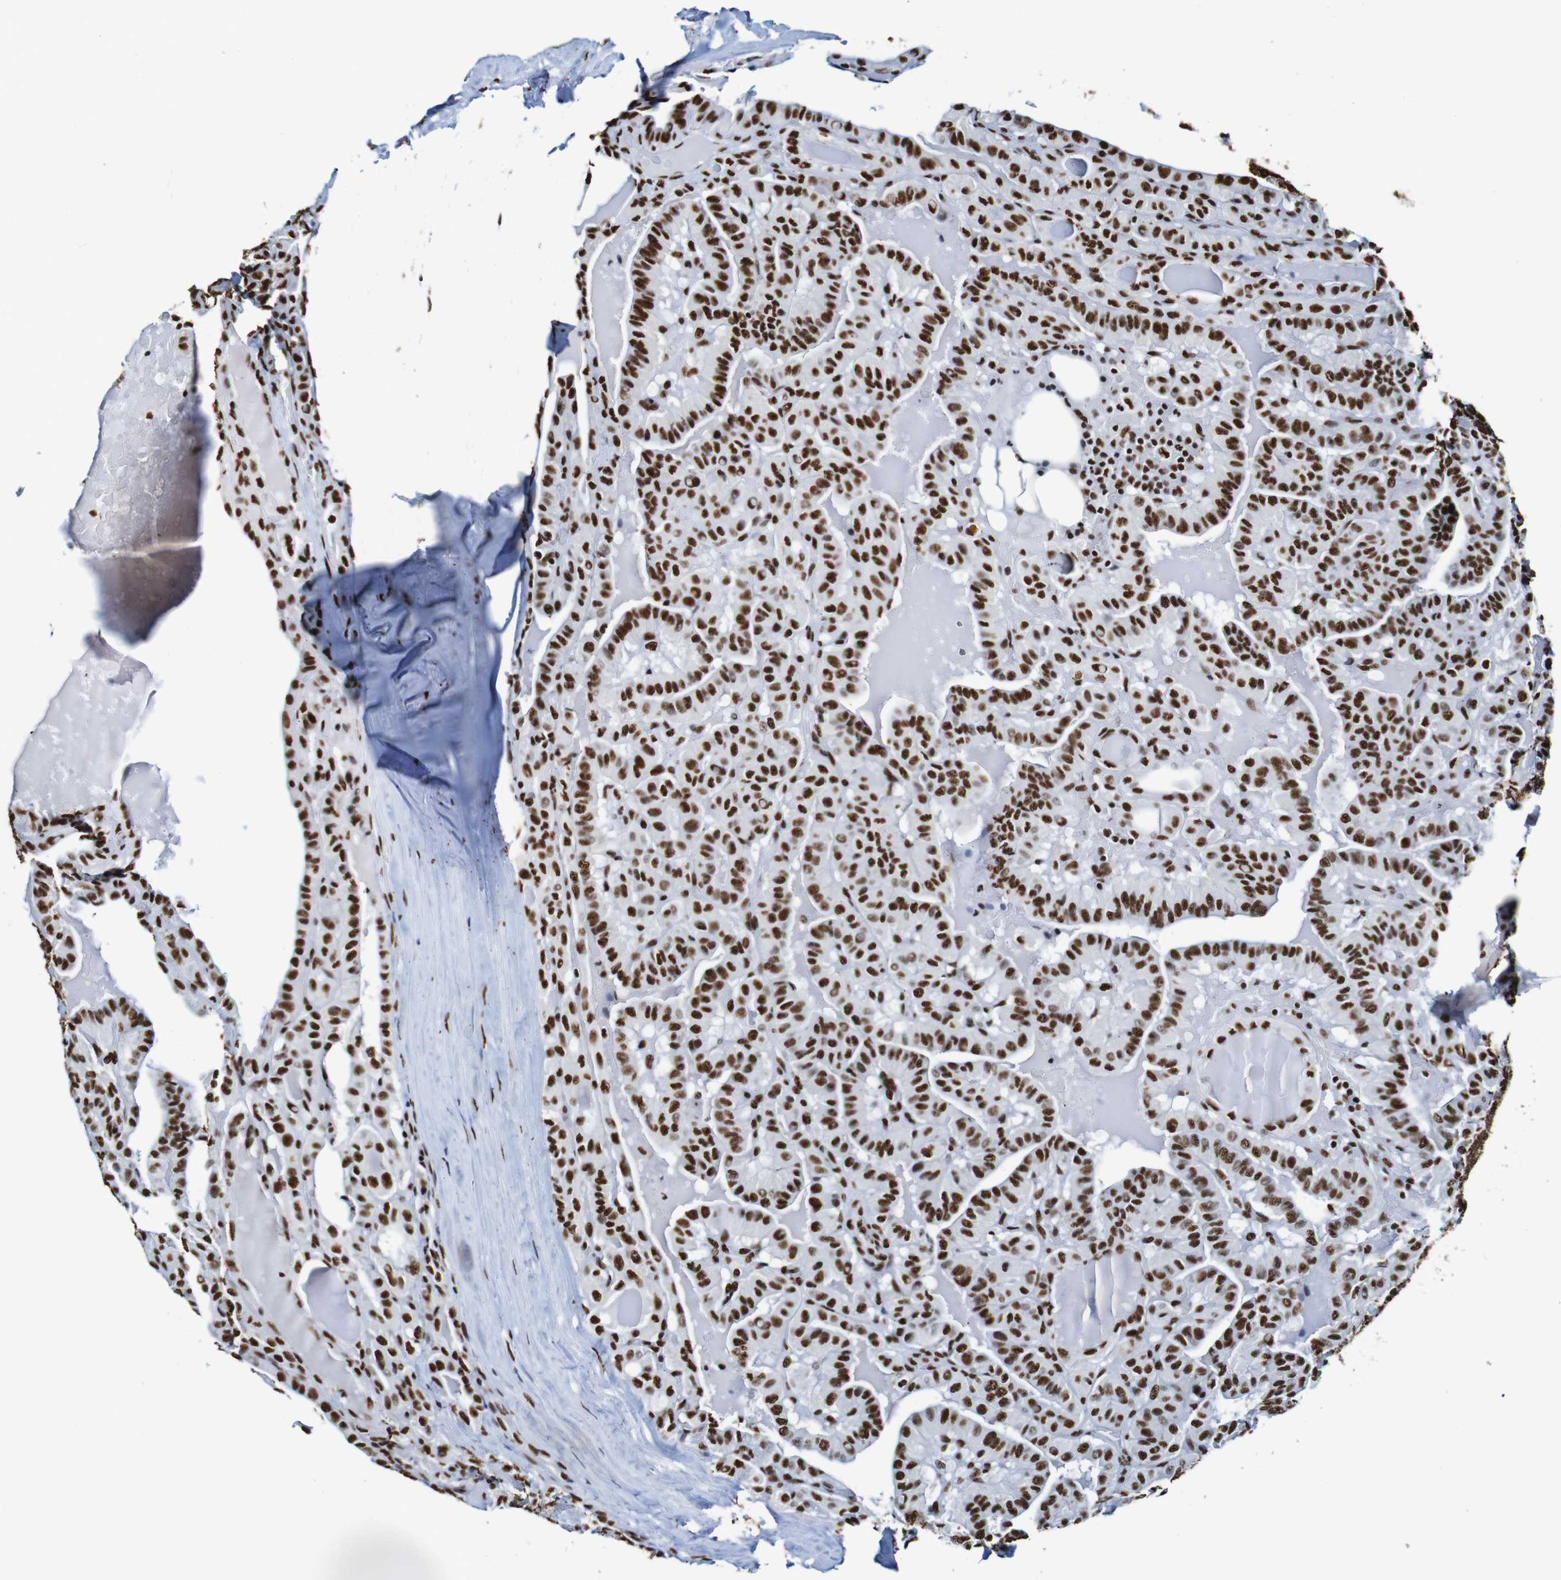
{"staining": {"intensity": "strong", "quantity": ">75%", "location": "nuclear"}, "tissue": "head and neck cancer", "cell_type": "Tumor cells", "image_type": "cancer", "snomed": [{"axis": "morphology", "description": "Squamous cell carcinoma, NOS"}, {"axis": "topography", "description": "Oral tissue"}, {"axis": "topography", "description": "Head-Neck"}], "caption": "Immunohistochemistry (IHC) histopathology image of neoplastic tissue: human head and neck cancer stained using immunohistochemistry exhibits high levels of strong protein expression localized specifically in the nuclear of tumor cells, appearing as a nuclear brown color.", "gene": "SRSF3", "patient": {"sex": "female", "age": 50}}